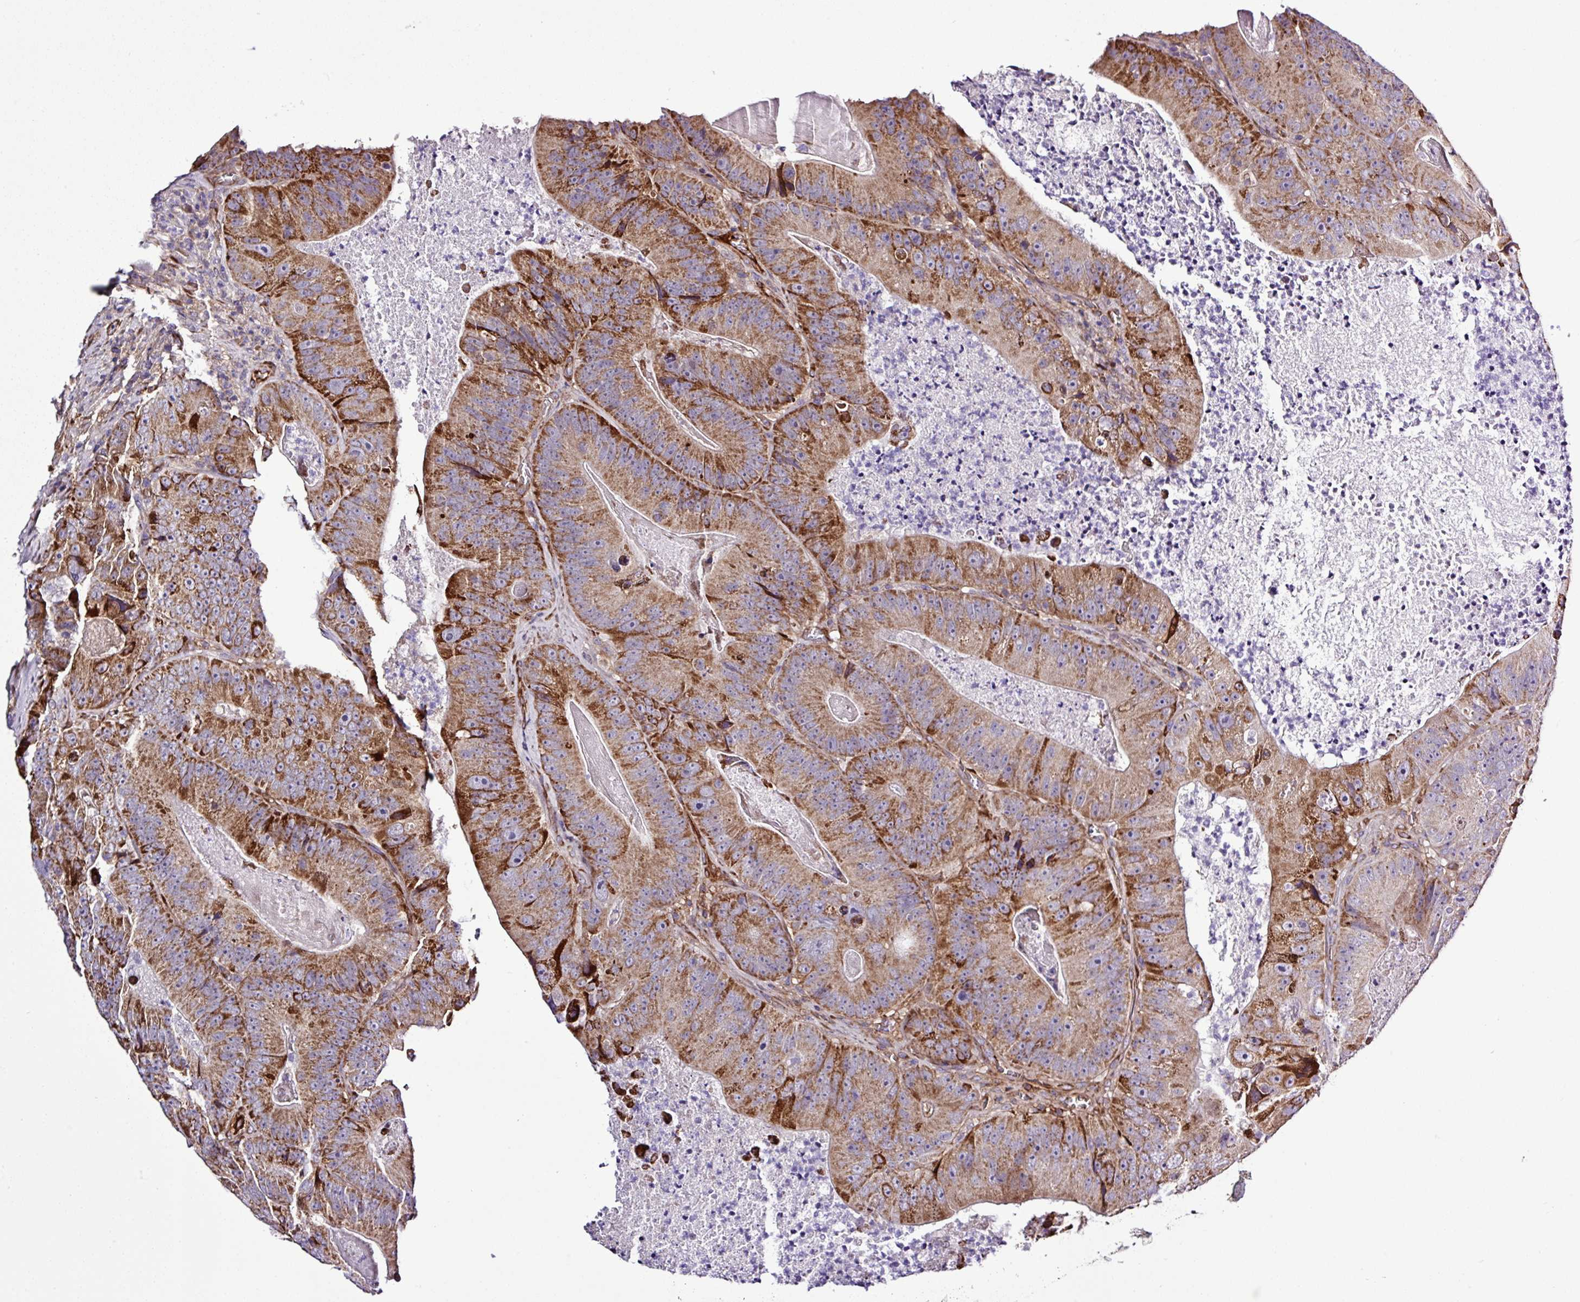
{"staining": {"intensity": "strong", "quantity": ">75%", "location": "cytoplasmic/membranous"}, "tissue": "colorectal cancer", "cell_type": "Tumor cells", "image_type": "cancer", "snomed": [{"axis": "morphology", "description": "Adenocarcinoma, NOS"}, {"axis": "topography", "description": "Colon"}], "caption": "Immunohistochemical staining of human adenocarcinoma (colorectal) exhibits high levels of strong cytoplasmic/membranous protein expression in about >75% of tumor cells.", "gene": "CWH43", "patient": {"sex": "female", "age": 86}}